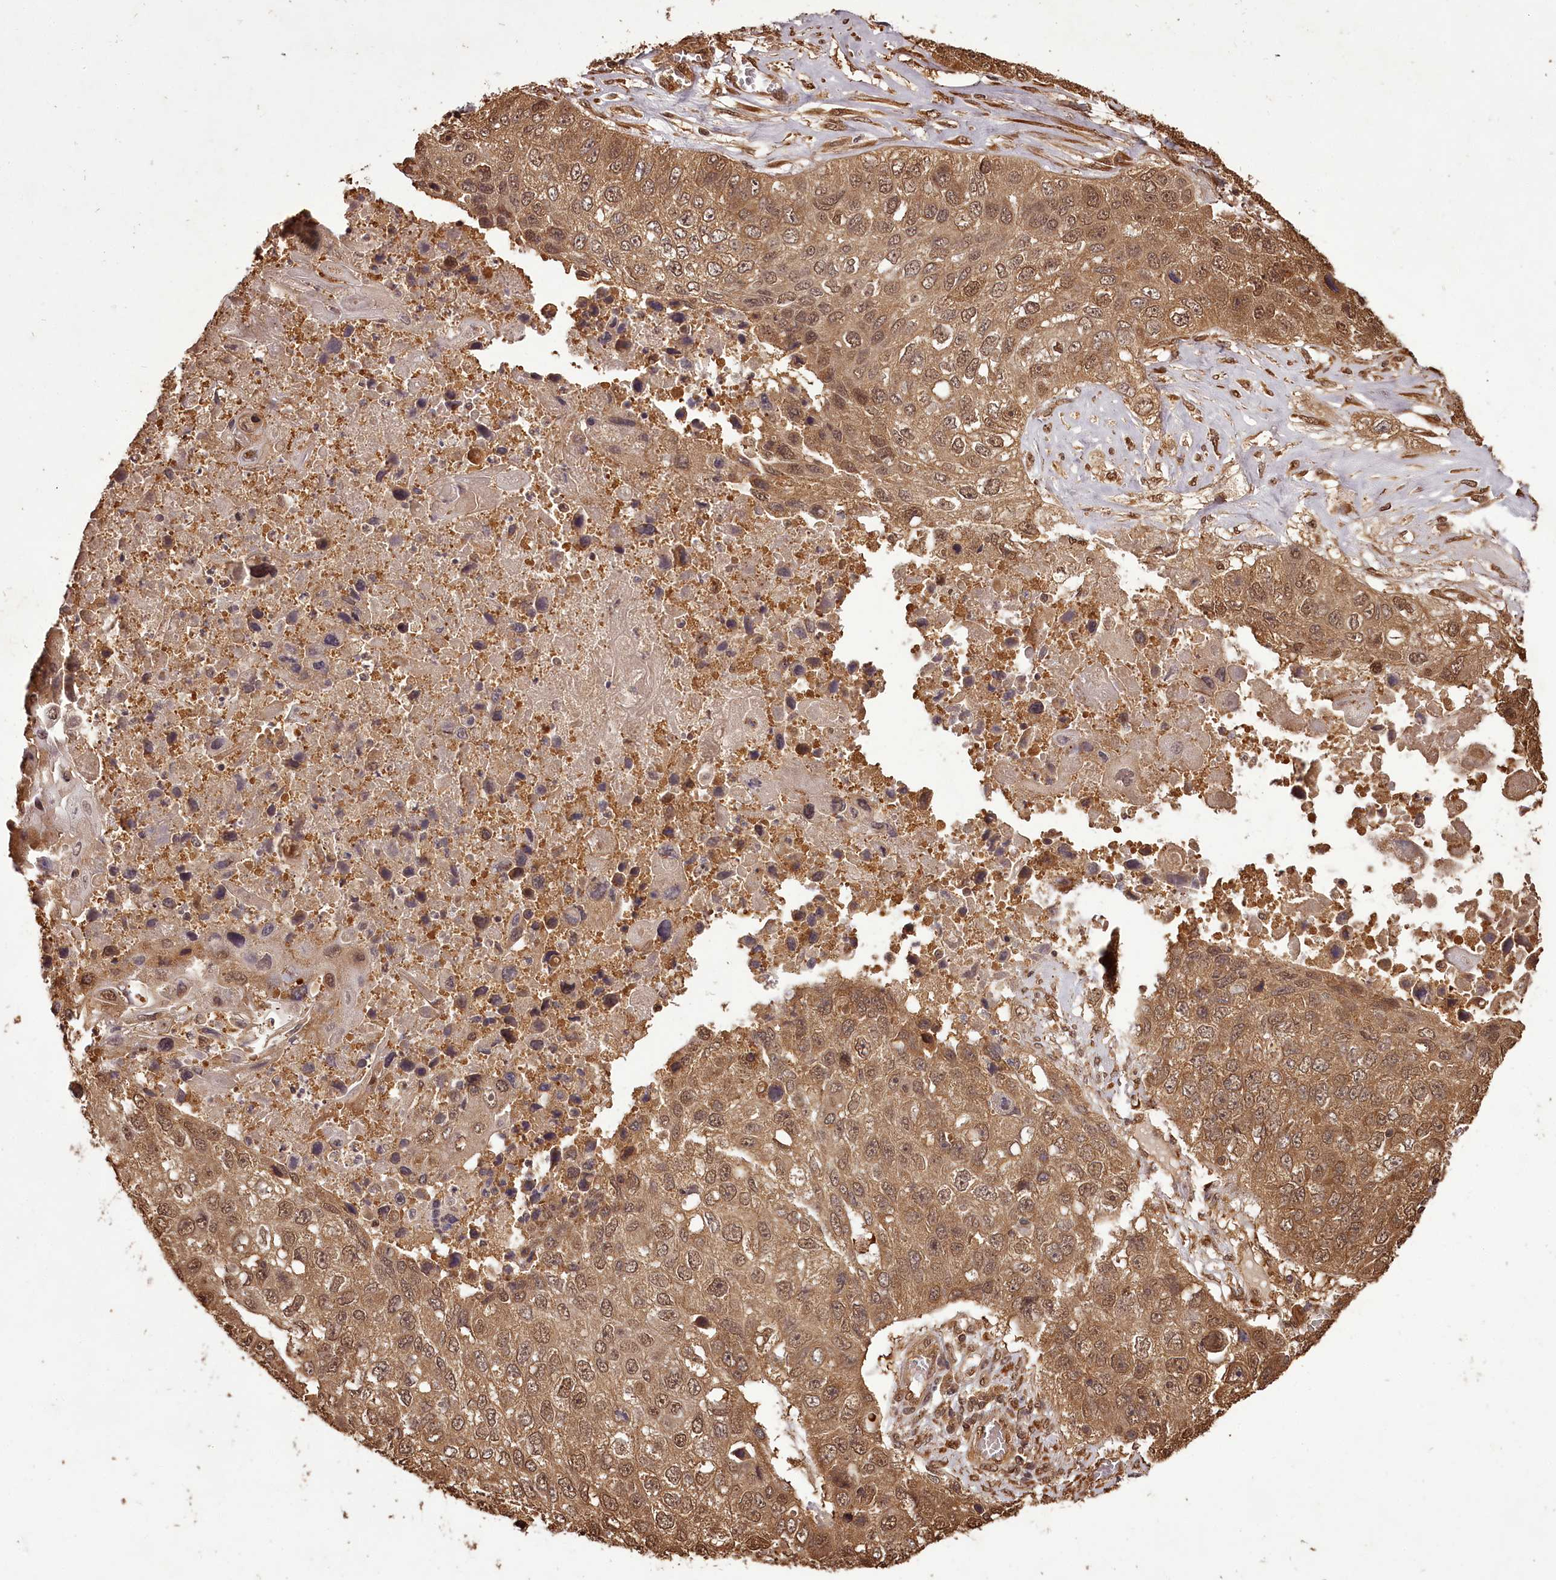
{"staining": {"intensity": "moderate", "quantity": ">75%", "location": "cytoplasmic/membranous,nuclear"}, "tissue": "lung cancer", "cell_type": "Tumor cells", "image_type": "cancer", "snomed": [{"axis": "morphology", "description": "Squamous cell carcinoma, NOS"}, {"axis": "topography", "description": "Lung"}], "caption": "Lung cancer (squamous cell carcinoma) stained with DAB immunohistochemistry (IHC) displays medium levels of moderate cytoplasmic/membranous and nuclear positivity in approximately >75% of tumor cells. The staining was performed using DAB to visualize the protein expression in brown, while the nuclei were stained in blue with hematoxylin (Magnification: 20x).", "gene": "NPRL2", "patient": {"sex": "male", "age": 61}}